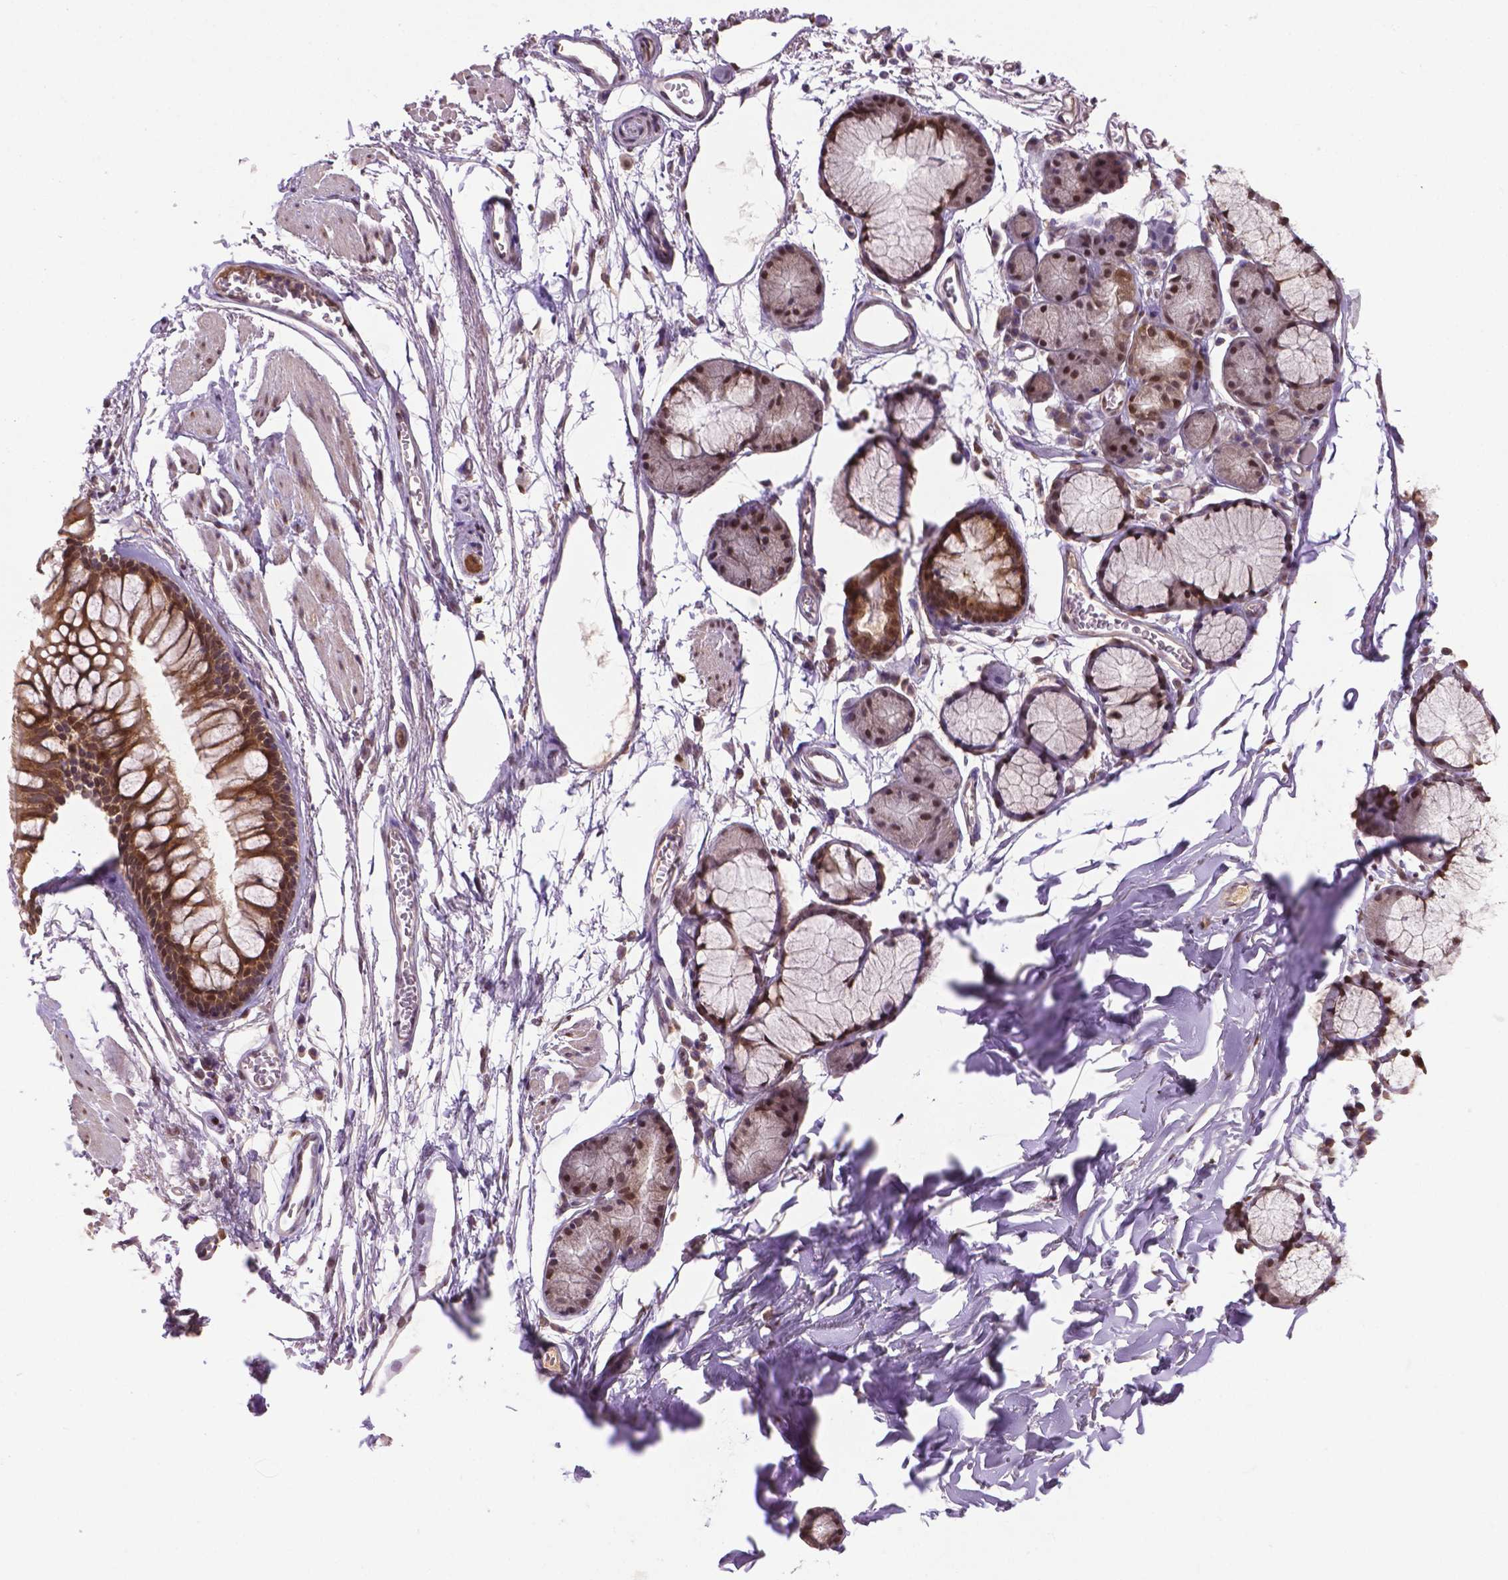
{"staining": {"intensity": "weak", "quantity": ">75%", "location": "nuclear"}, "tissue": "adipose tissue", "cell_type": "Adipocytes", "image_type": "normal", "snomed": [{"axis": "morphology", "description": "Normal tissue, NOS"}, {"axis": "topography", "description": "Cartilage tissue"}, {"axis": "topography", "description": "Bronchus"}], "caption": "A brown stain labels weak nuclear expression of a protein in adipocytes of unremarkable human adipose tissue. (Brightfield microscopy of DAB IHC at high magnification).", "gene": "ENSG00000289700", "patient": {"sex": "female", "age": 79}}